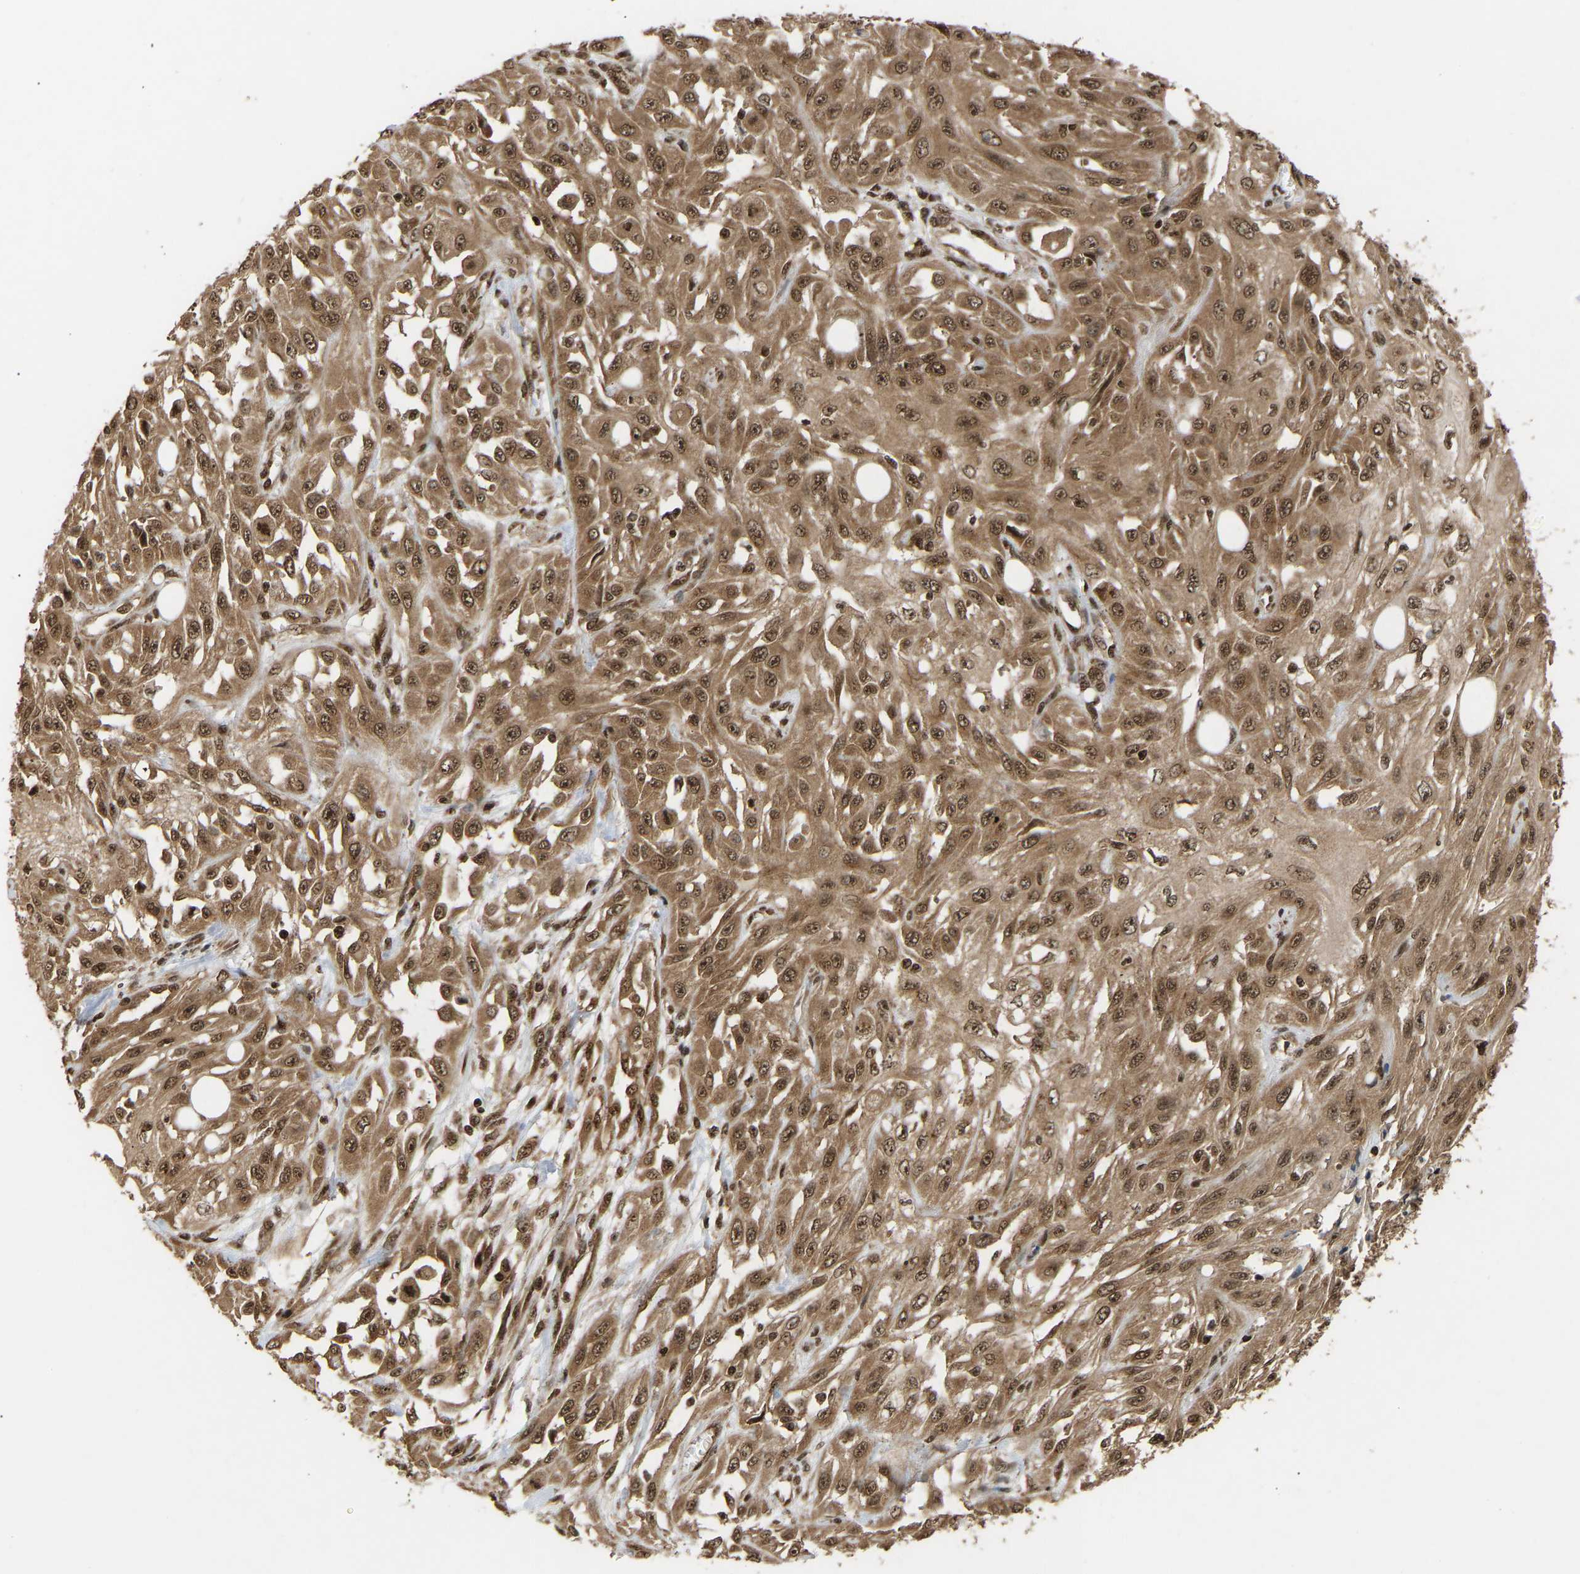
{"staining": {"intensity": "moderate", "quantity": ">75%", "location": "cytoplasmic/membranous,nuclear"}, "tissue": "skin cancer", "cell_type": "Tumor cells", "image_type": "cancer", "snomed": [{"axis": "morphology", "description": "Squamous cell carcinoma, NOS"}, {"axis": "morphology", "description": "Squamous cell carcinoma, metastatic, NOS"}, {"axis": "topography", "description": "Skin"}, {"axis": "topography", "description": "Lymph node"}], "caption": "Immunohistochemical staining of human skin squamous cell carcinoma displays moderate cytoplasmic/membranous and nuclear protein positivity in about >75% of tumor cells.", "gene": "ALYREF", "patient": {"sex": "male", "age": 75}}